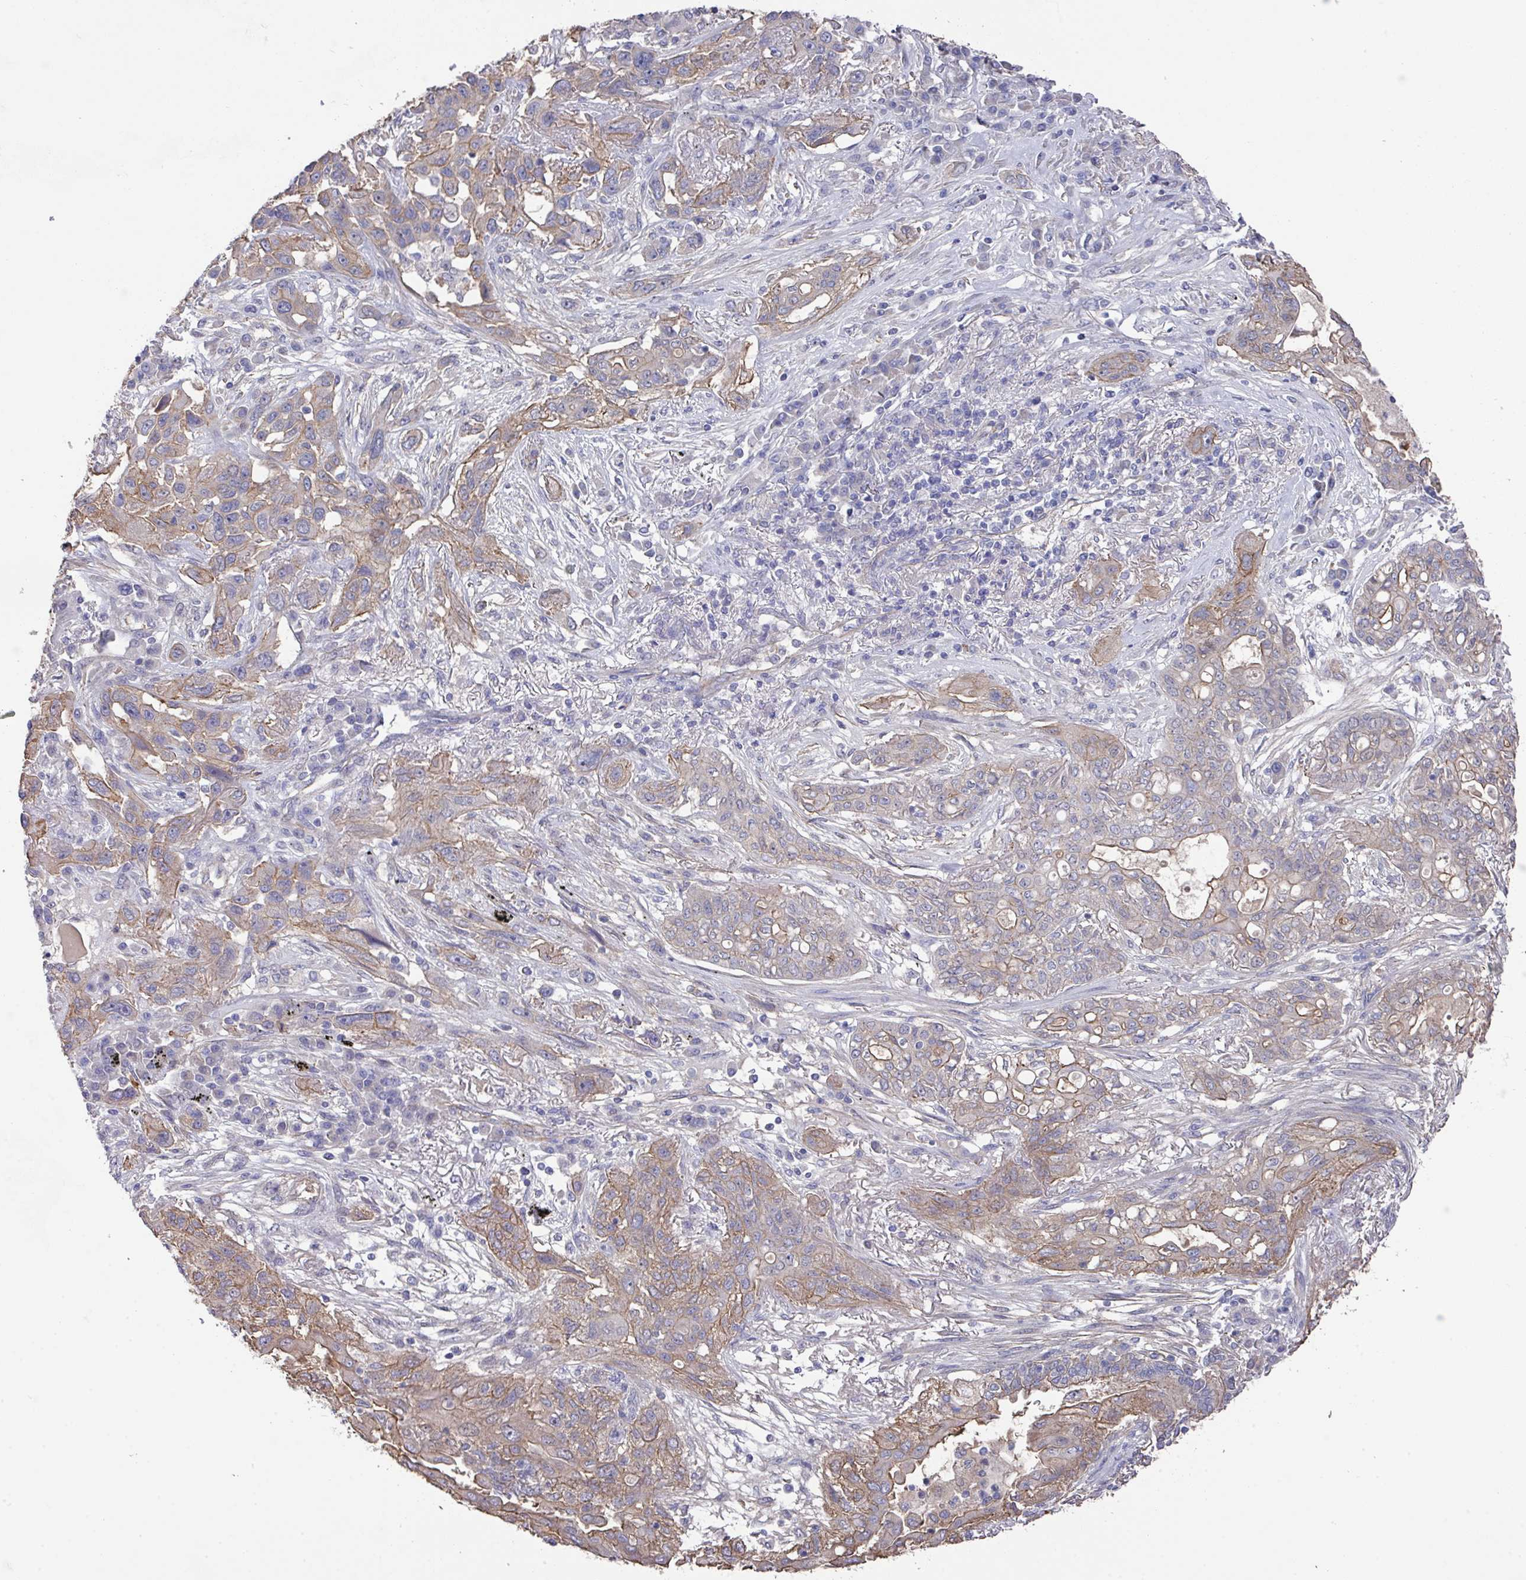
{"staining": {"intensity": "weak", "quantity": "25%-75%", "location": "cytoplasmic/membranous"}, "tissue": "lung cancer", "cell_type": "Tumor cells", "image_type": "cancer", "snomed": [{"axis": "morphology", "description": "Squamous cell carcinoma, NOS"}, {"axis": "topography", "description": "Lung"}], "caption": "There is low levels of weak cytoplasmic/membranous positivity in tumor cells of lung cancer (squamous cell carcinoma), as demonstrated by immunohistochemical staining (brown color).", "gene": "PRR5", "patient": {"sex": "female", "age": 70}}